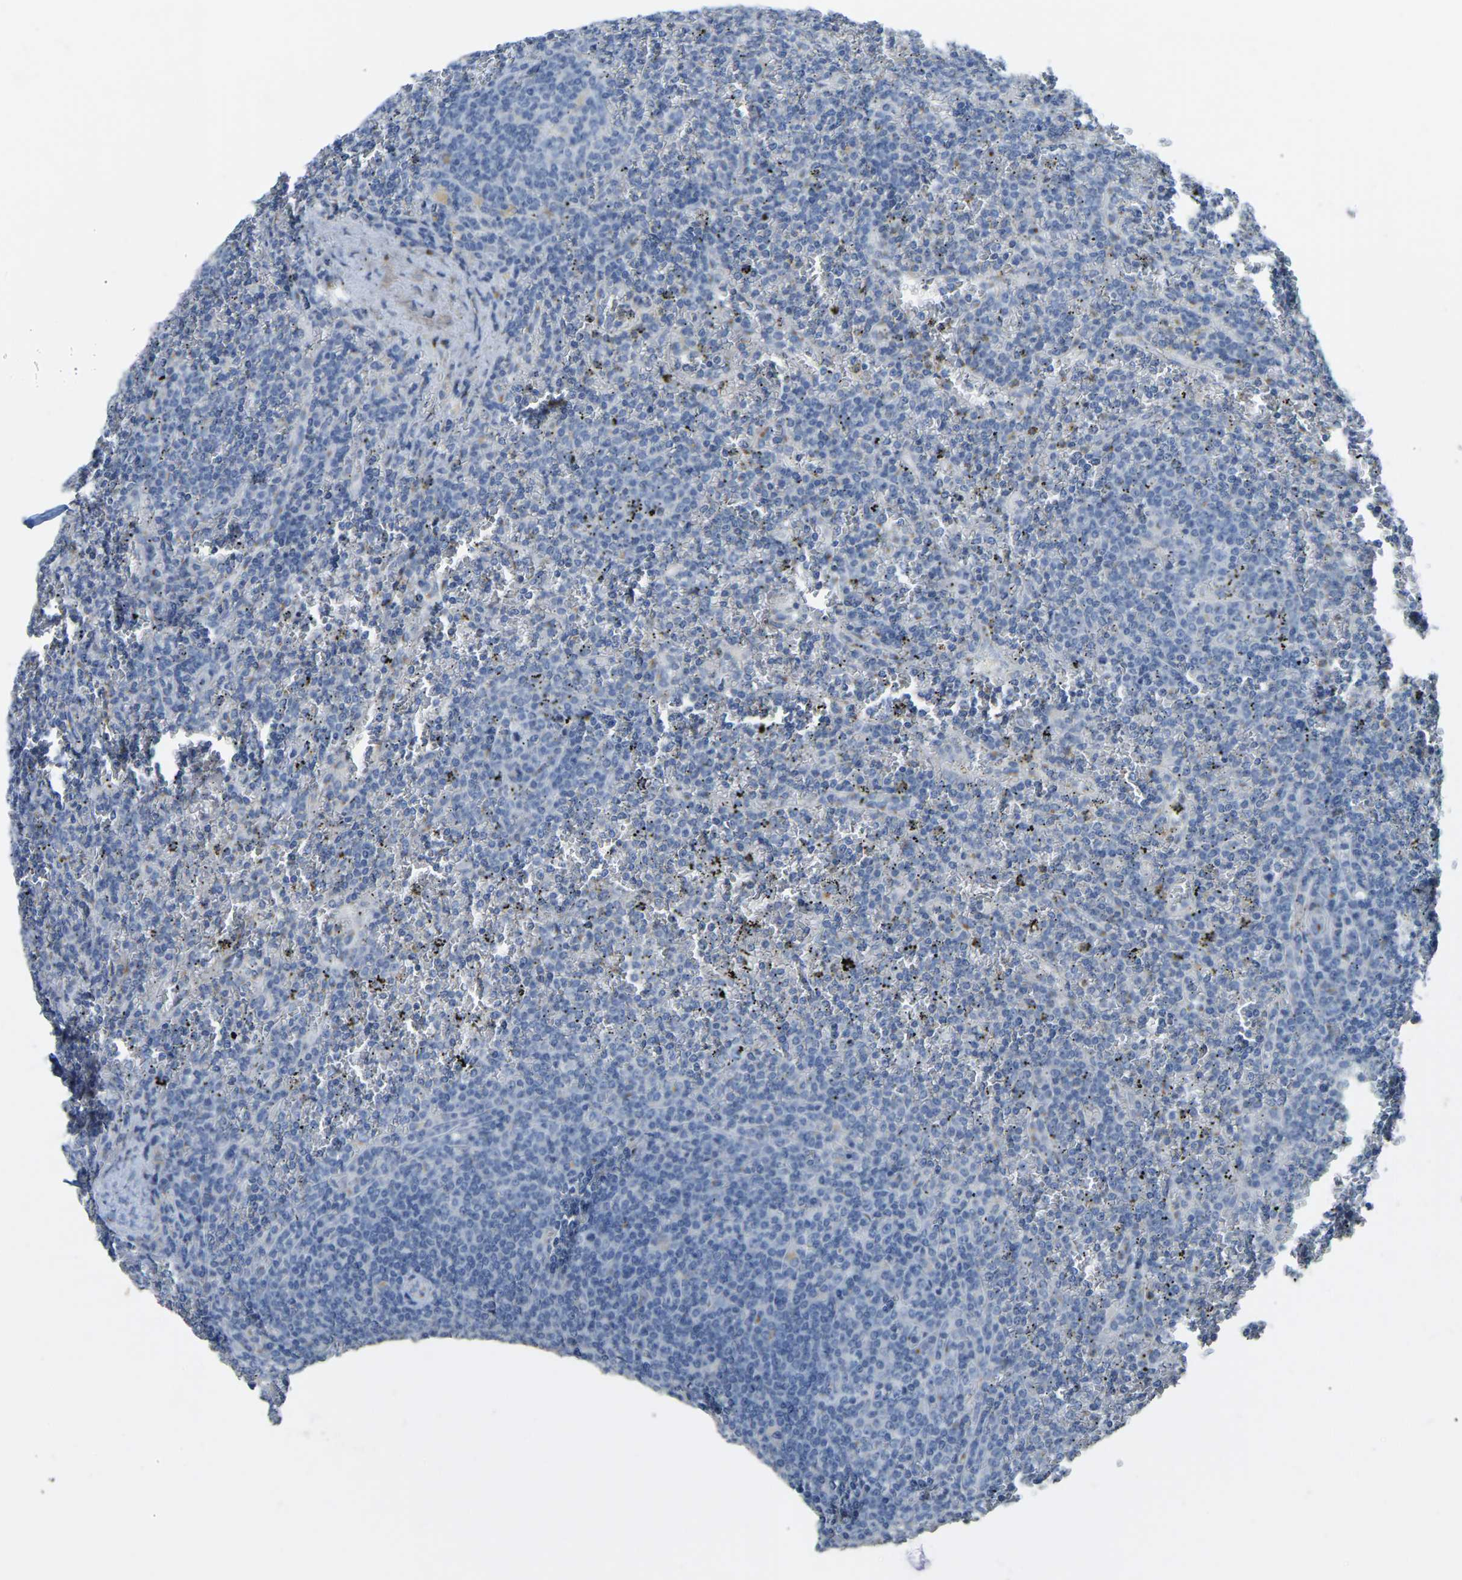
{"staining": {"intensity": "negative", "quantity": "none", "location": "none"}, "tissue": "lymphoma", "cell_type": "Tumor cells", "image_type": "cancer", "snomed": [{"axis": "morphology", "description": "Malignant lymphoma, non-Hodgkin's type, Low grade"}, {"axis": "topography", "description": "Spleen"}], "caption": "Immunohistochemical staining of human lymphoma shows no significant positivity in tumor cells. Nuclei are stained in blue.", "gene": "FAM174A", "patient": {"sex": "female", "age": 19}}